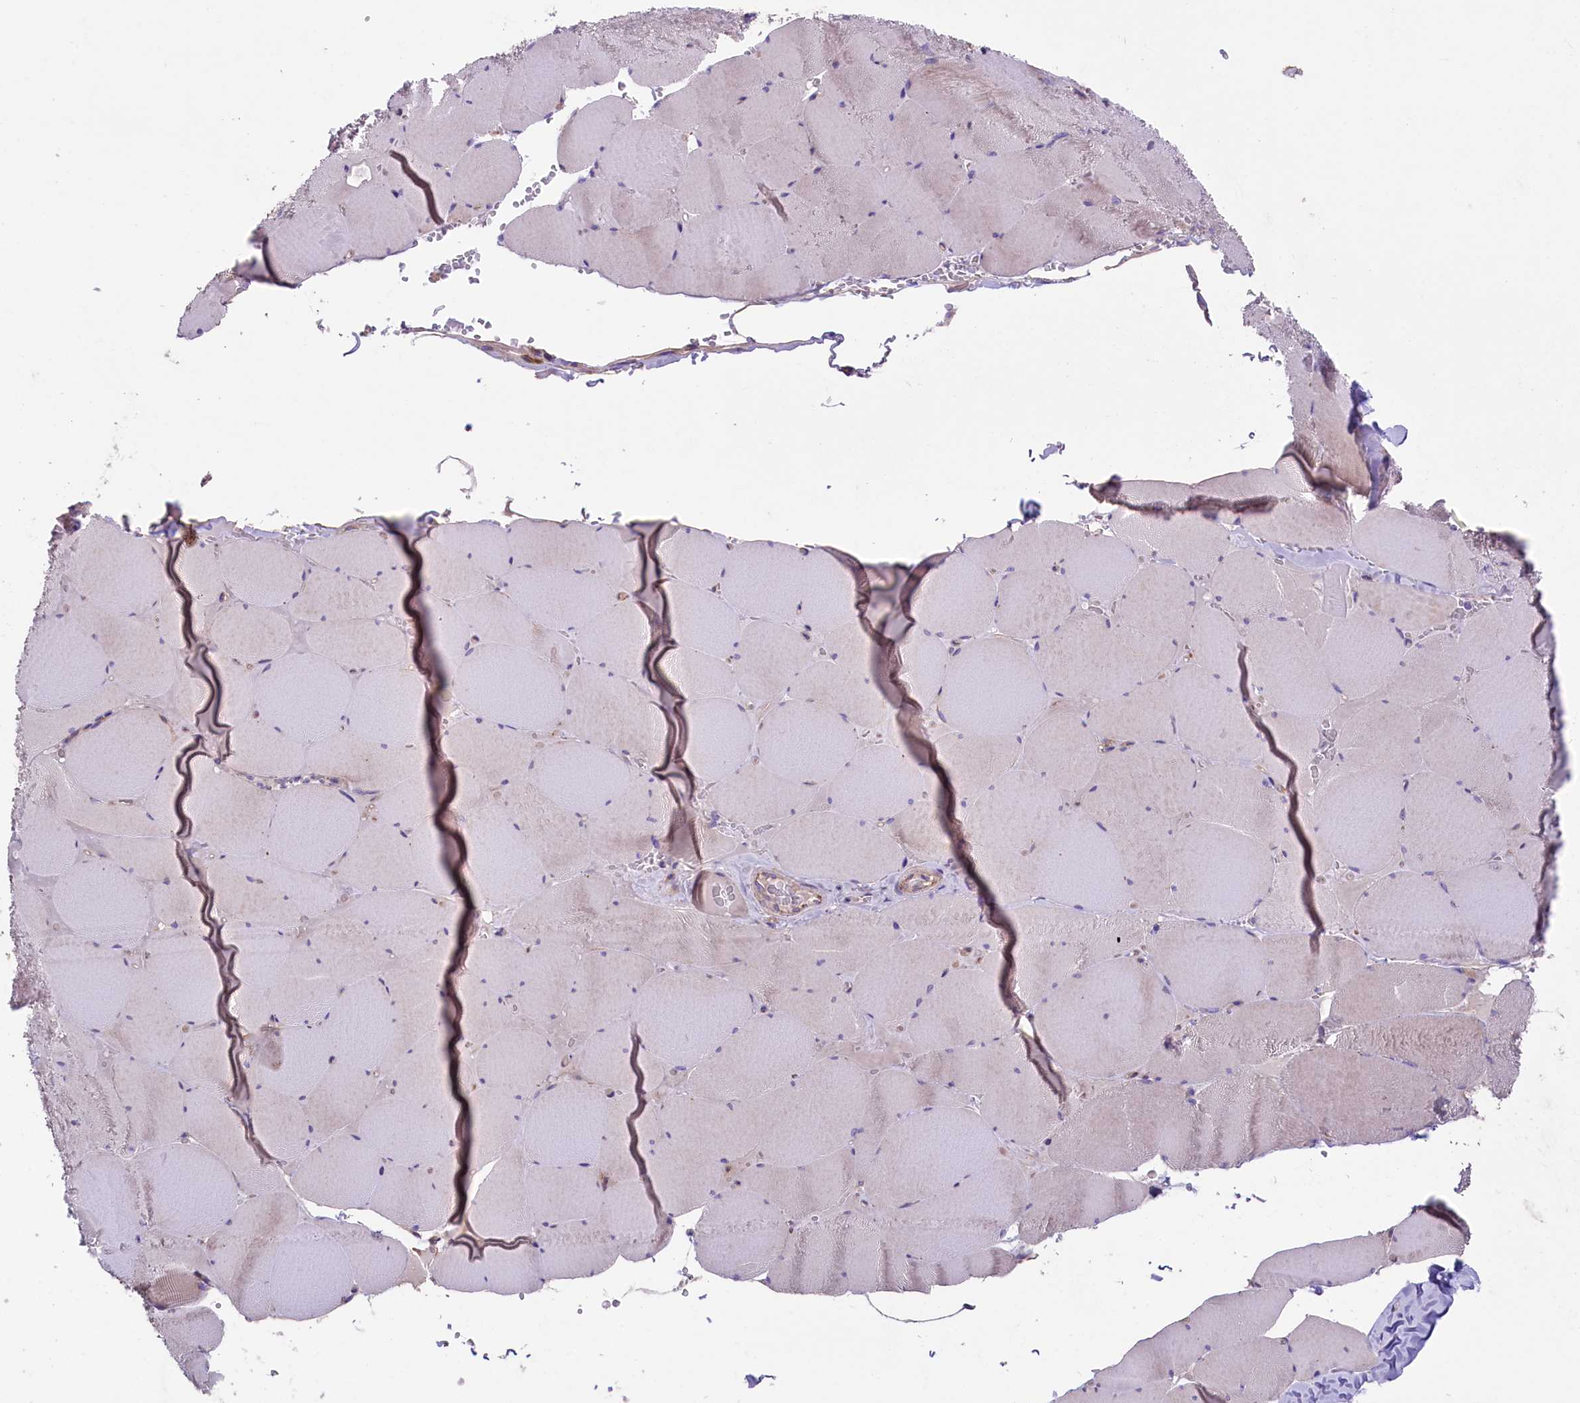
{"staining": {"intensity": "weak", "quantity": "<25%", "location": "cytoplasmic/membranous"}, "tissue": "skeletal muscle", "cell_type": "Myocytes", "image_type": "normal", "snomed": [{"axis": "morphology", "description": "Normal tissue, NOS"}, {"axis": "topography", "description": "Skeletal muscle"}, {"axis": "topography", "description": "Head-Neck"}], "caption": "There is no significant staining in myocytes of skeletal muscle. (DAB immunohistochemistry (IHC), high magnification).", "gene": "CD99L2", "patient": {"sex": "male", "age": 66}}